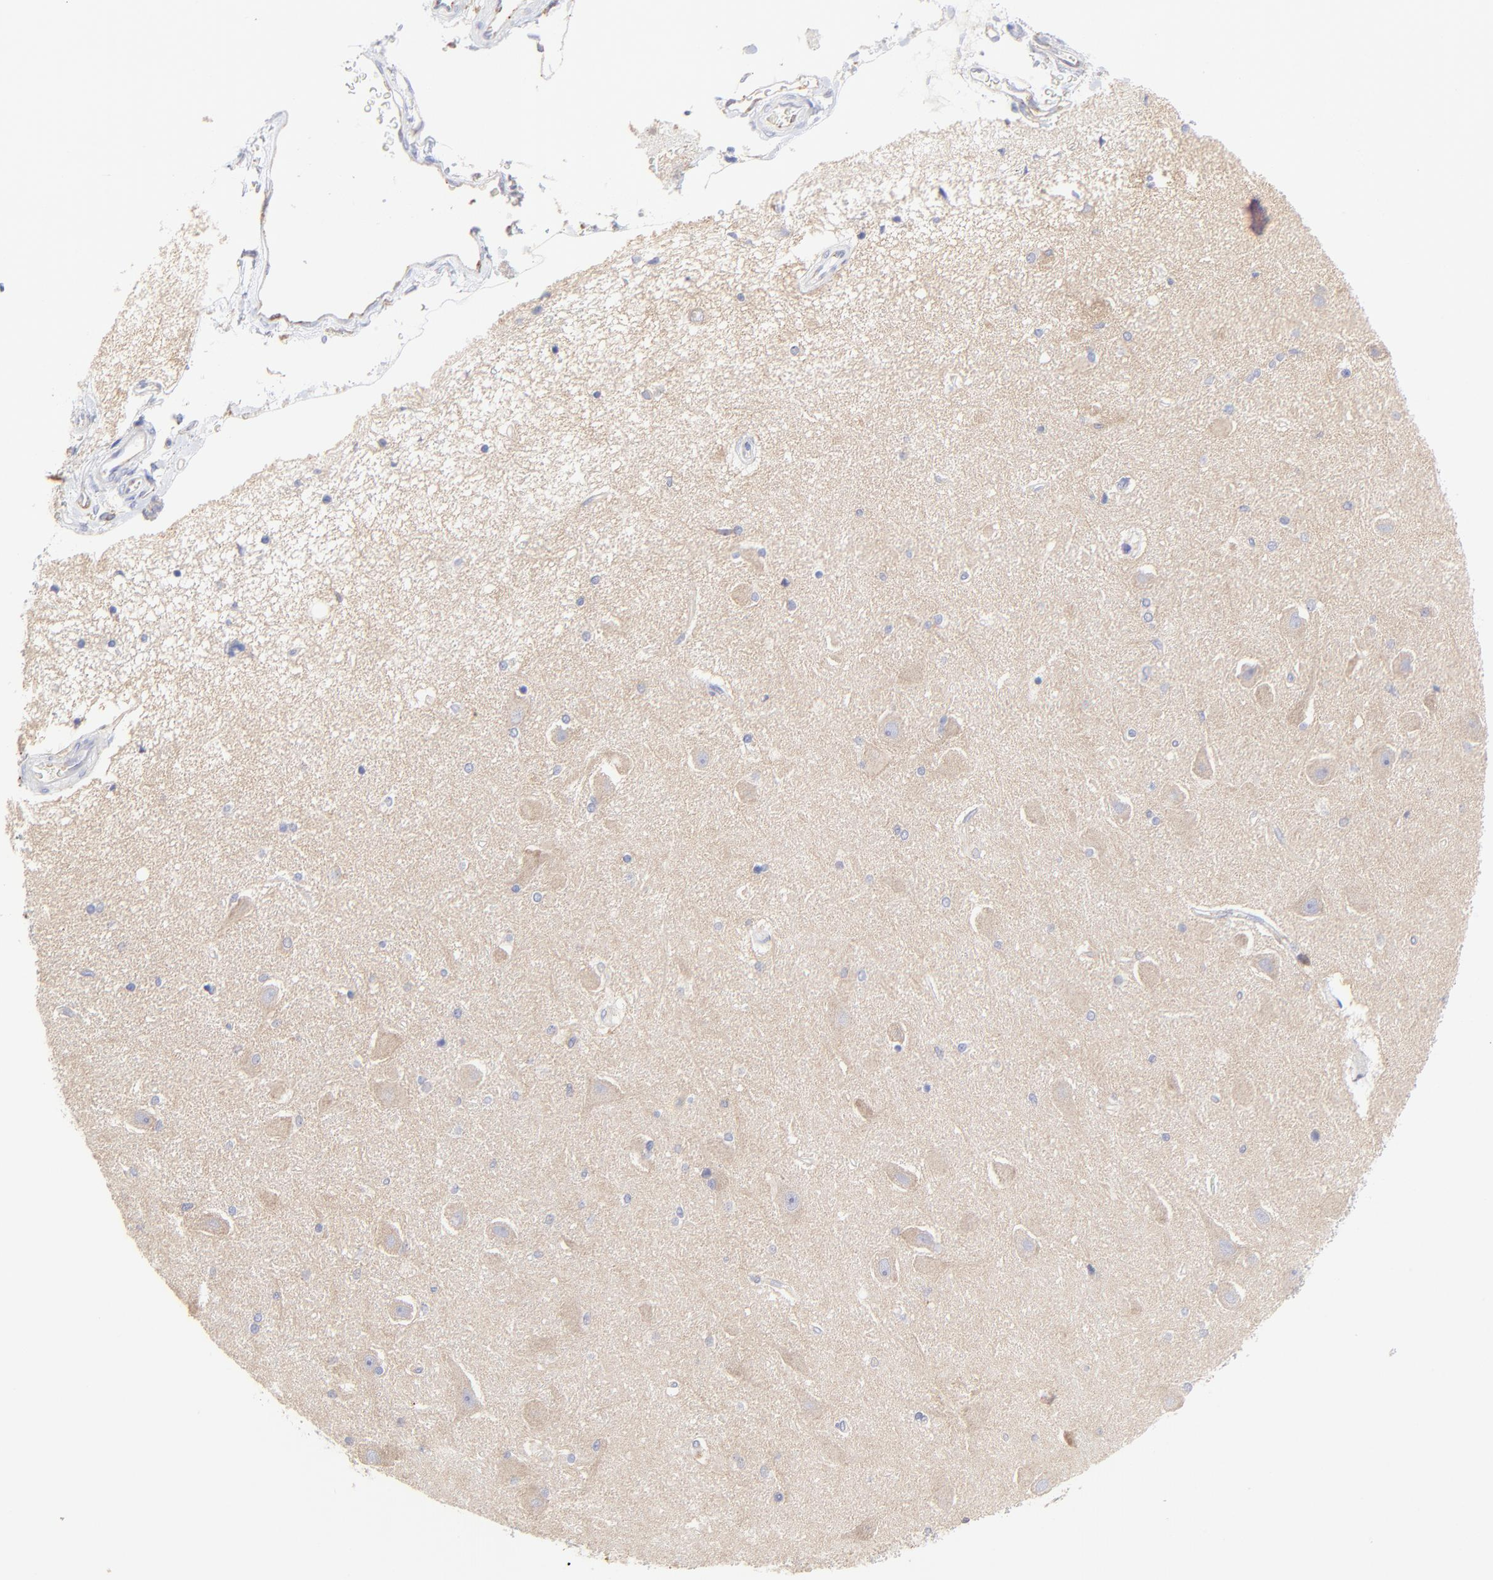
{"staining": {"intensity": "negative", "quantity": "none", "location": "none"}, "tissue": "hippocampus", "cell_type": "Glial cells", "image_type": "normal", "snomed": [{"axis": "morphology", "description": "Normal tissue, NOS"}, {"axis": "topography", "description": "Hippocampus"}], "caption": "Immunohistochemistry image of unremarkable human hippocampus stained for a protein (brown), which reveals no expression in glial cells. (Immunohistochemistry (ihc), brightfield microscopy, high magnification).", "gene": "LHFPL1", "patient": {"sex": "female", "age": 54}}